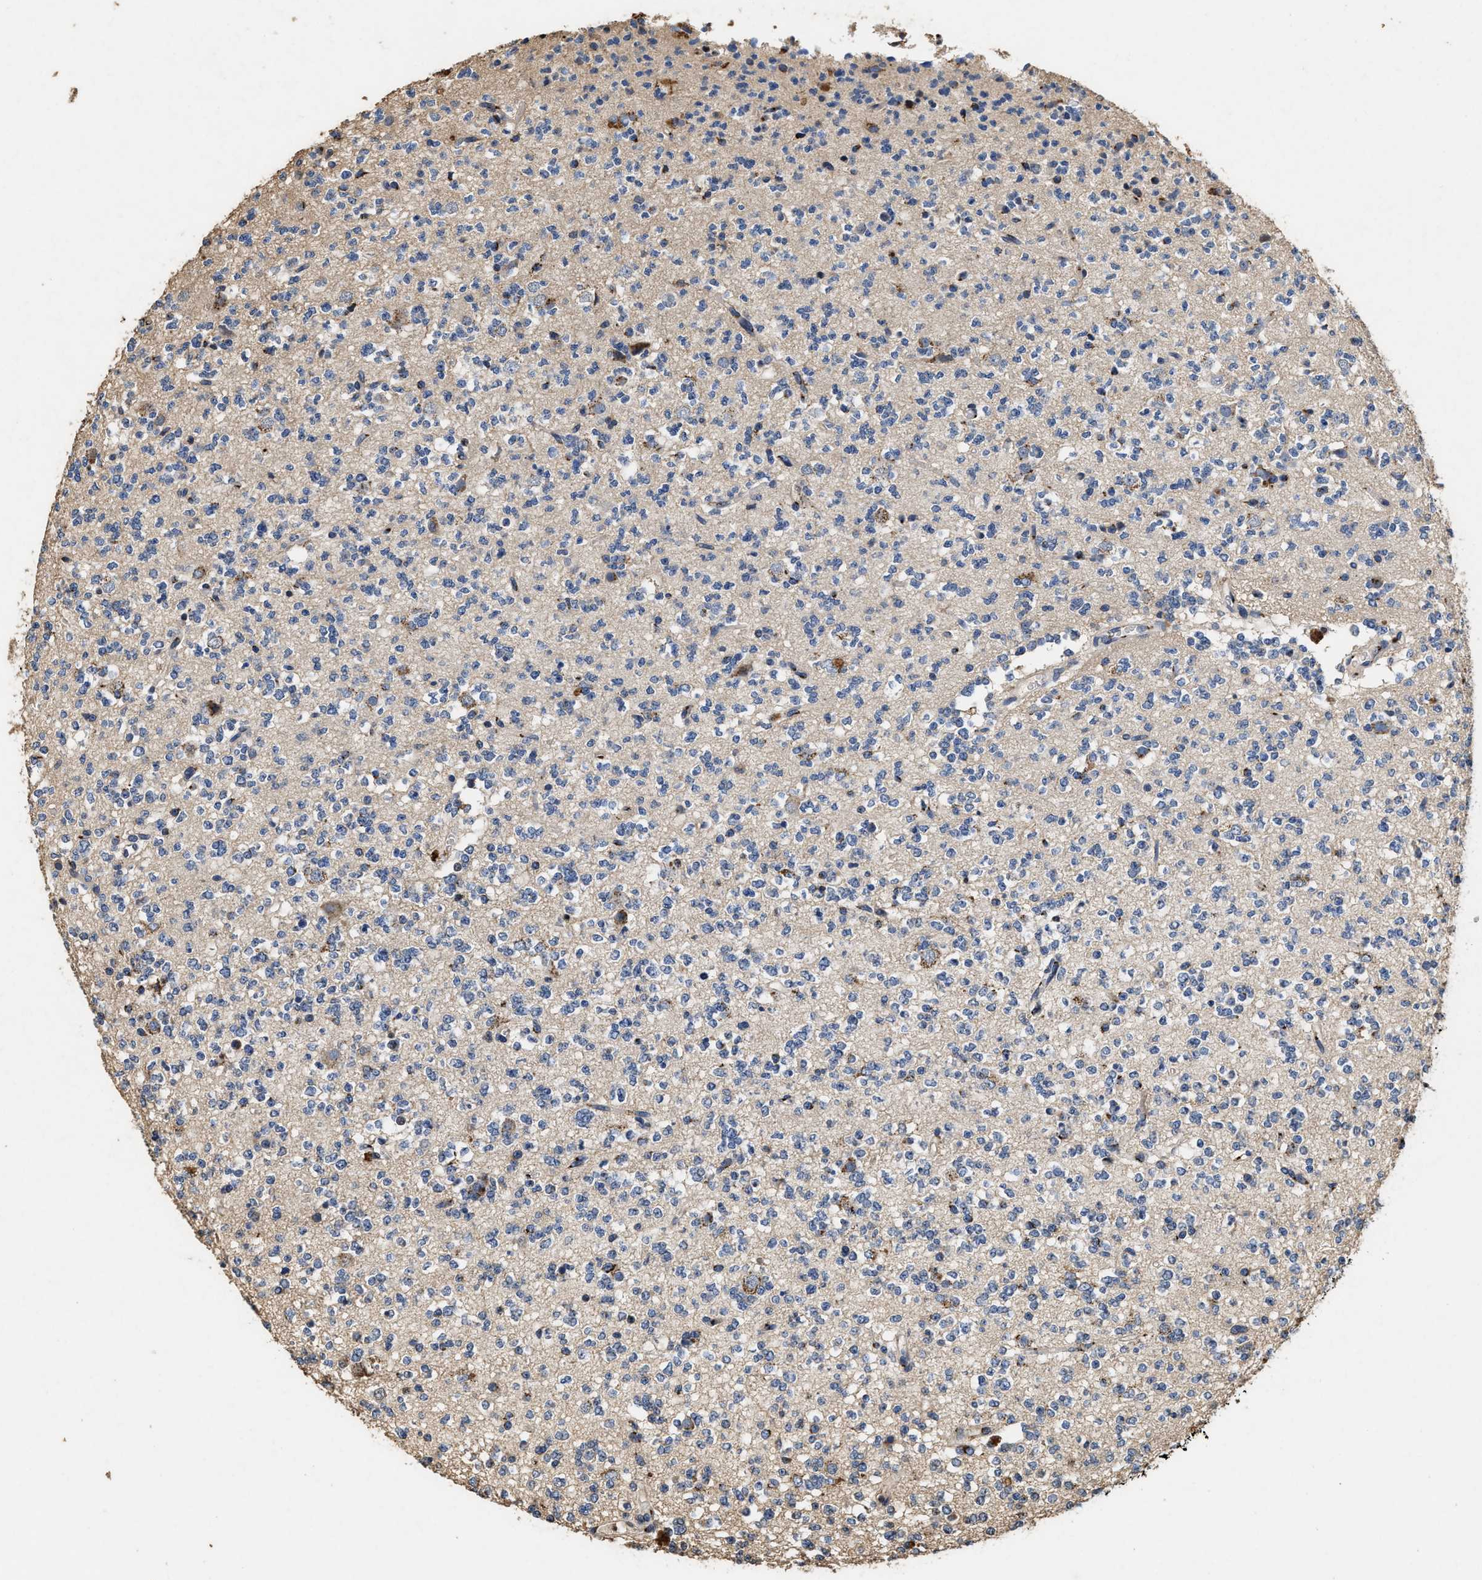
{"staining": {"intensity": "negative", "quantity": "none", "location": "none"}, "tissue": "glioma", "cell_type": "Tumor cells", "image_type": "cancer", "snomed": [{"axis": "morphology", "description": "Glioma, malignant, Low grade"}, {"axis": "topography", "description": "Brain"}], "caption": "A high-resolution micrograph shows immunohistochemistry staining of glioma, which exhibits no significant expression in tumor cells.", "gene": "TPST2", "patient": {"sex": "male", "age": 38}}